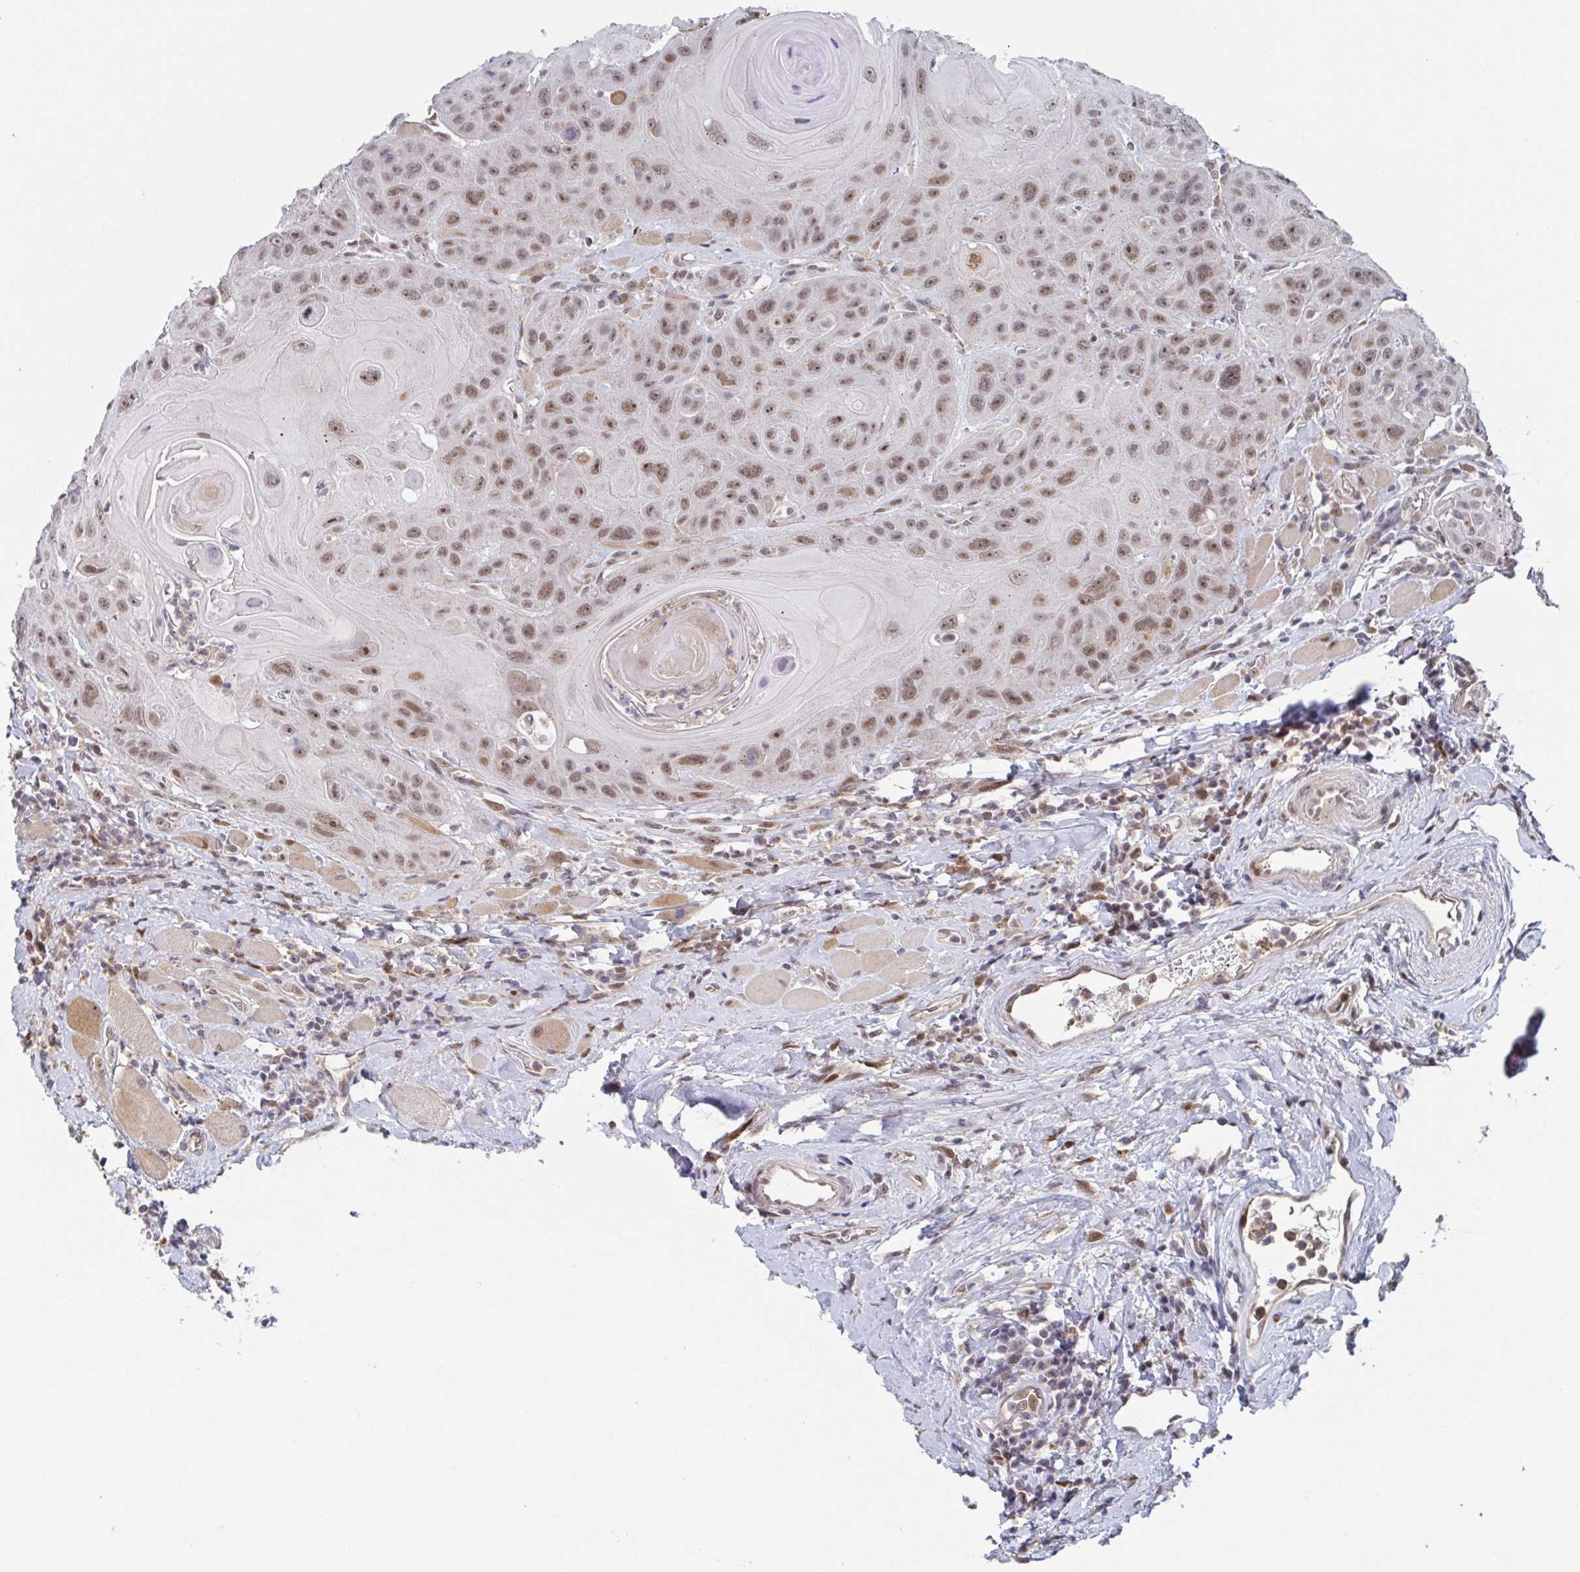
{"staining": {"intensity": "moderate", "quantity": ">75%", "location": "nuclear"}, "tissue": "head and neck cancer", "cell_type": "Tumor cells", "image_type": "cancer", "snomed": [{"axis": "morphology", "description": "Squamous cell carcinoma, NOS"}, {"axis": "topography", "description": "Head-Neck"}], "caption": "The image demonstrates immunohistochemical staining of head and neck squamous cell carcinoma. There is moderate nuclear expression is identified in approximately >75% of tumor cells. The protein of interest is stained brown, and the nuclei are stained in blue (DAB IHC with brightfield microscopy, high magnification).", "gene": "RNF212", "patient": {"sex": "female", "age": 59}}